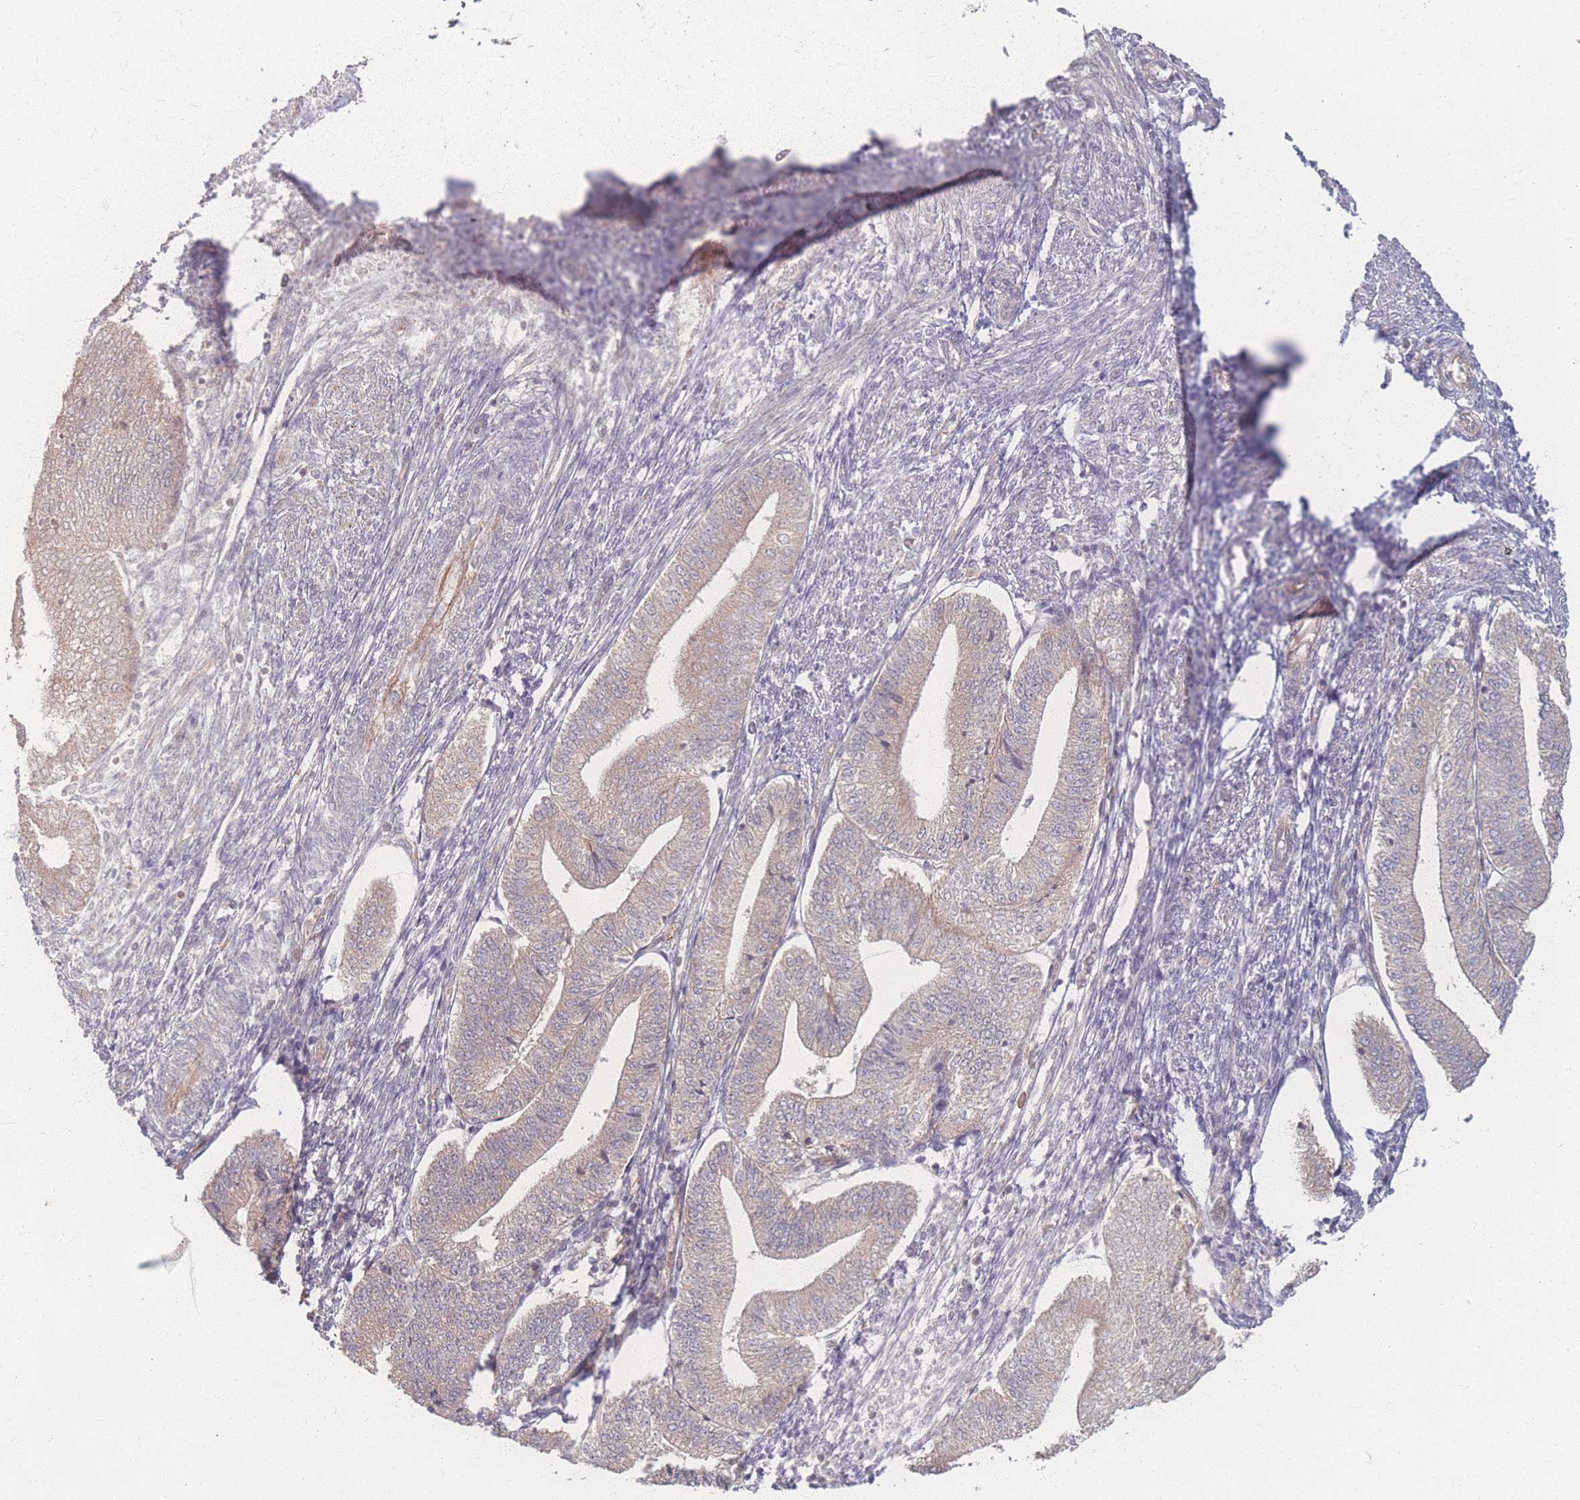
{"staining": {"intensity": "weak", "quantity": "<25%", "location": "cytoplasmic/membranous"}, "tissue": "endometrium", "cell_type": "Cells in endometrial stroma", "image_type": "normal", "snomed": [{"axis": "morphology", "description": "Normal tissue, NOS"}, {"axis": "topography", "description": "Endometrium"}], "caption": "Micrograph shows no protein staining in cells in endometrial stroma of normal endometrium. (DAB IHC with hematoxylin counter stain).", "gene": "INSR", "patient": {"sex": "female", "age": 34}}